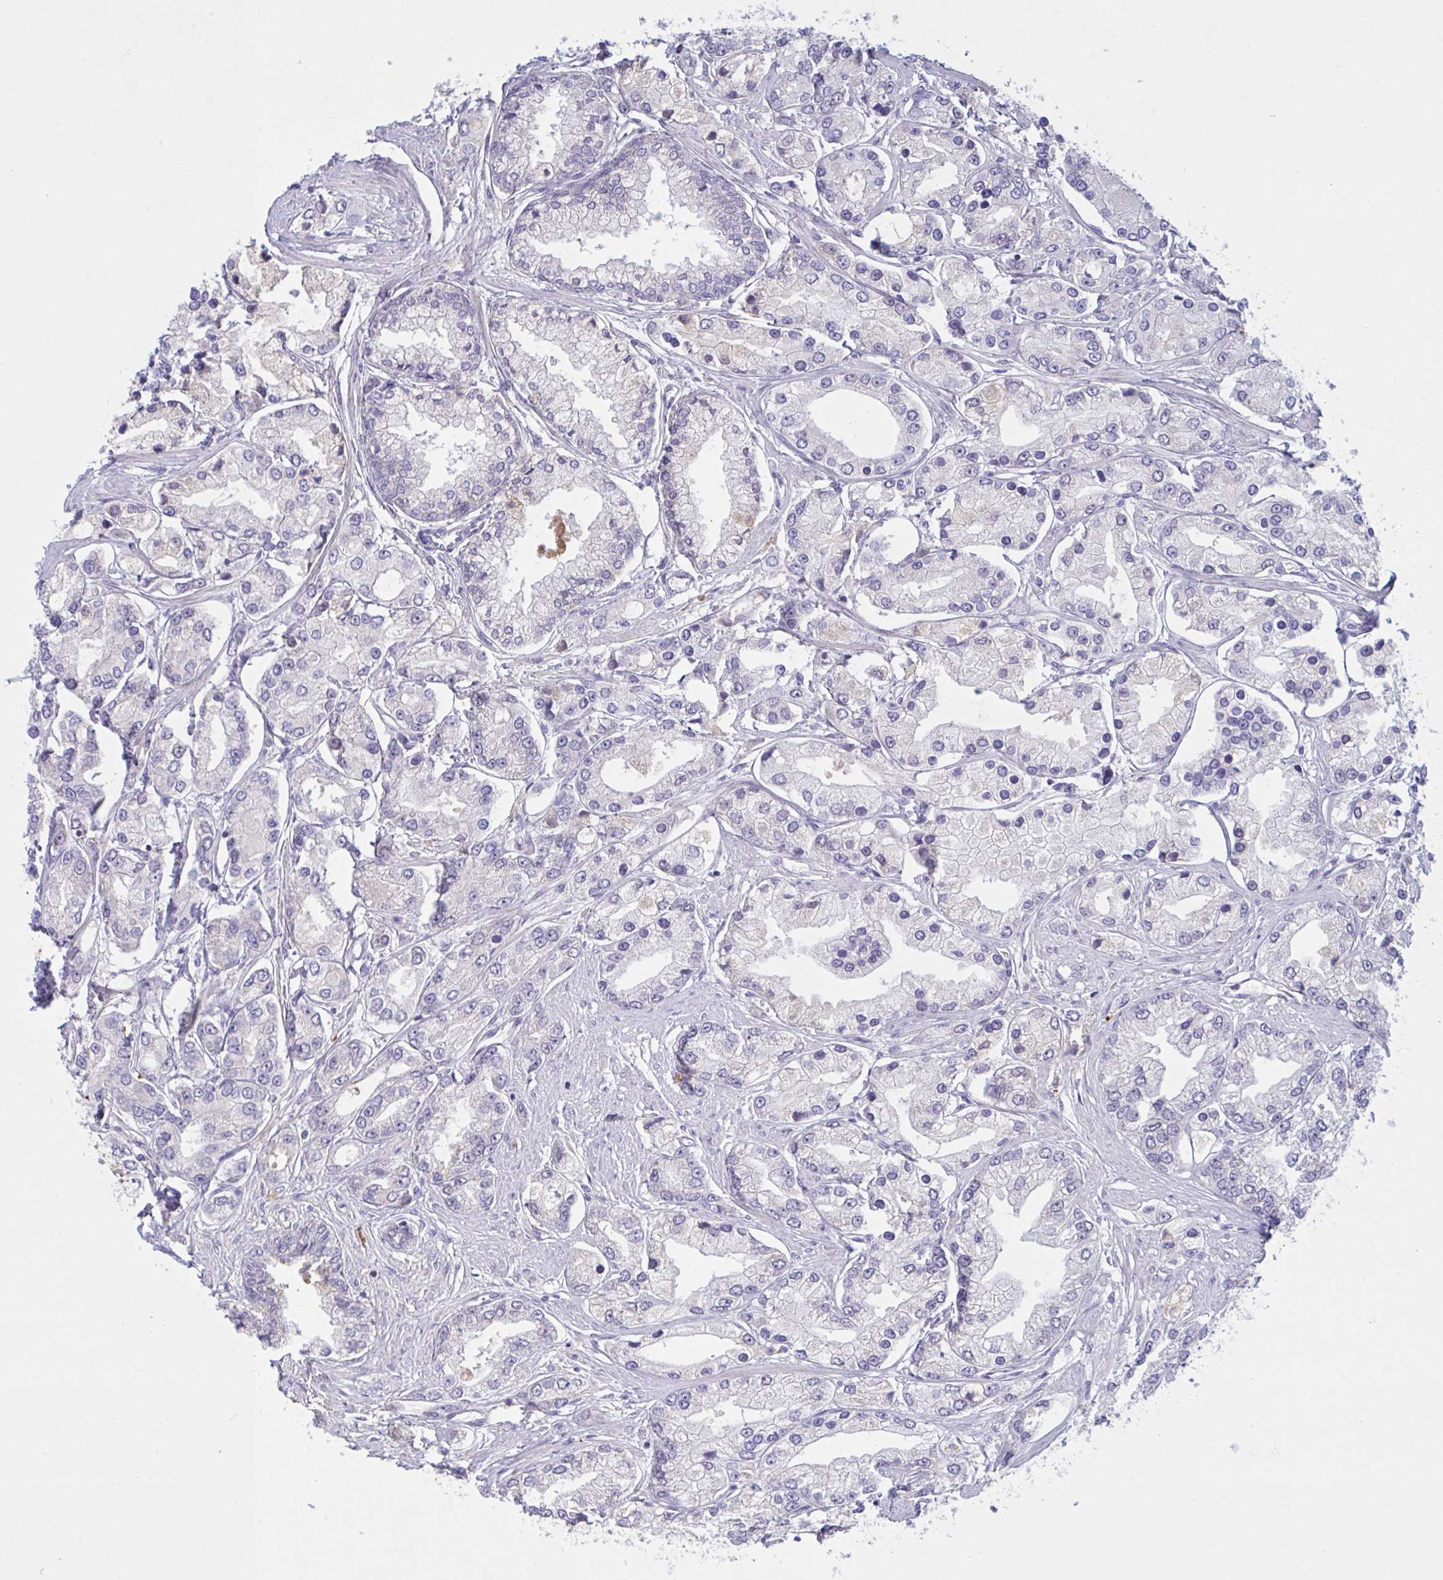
{"staining": {"intensity": "negative", "quantity": "none", "location": "none"}, "tissue": "prostate cancer", "cell_type": "Tumor cells", "image_type": "cancer", "snomed": [{"axis": "morphology", "description": "Adenocarcinoma, High grade"}, {"axis": "topography", "description": "Prostate"}], "caption": "Immunohistochemistry of human prostate cancer (adenocarcinoma (high-grade)) displays no staining in tumor cells. Nuclei are stained in blue.", "gene": "IL1R1", "patient": {"sex": "male", "age": 66}}